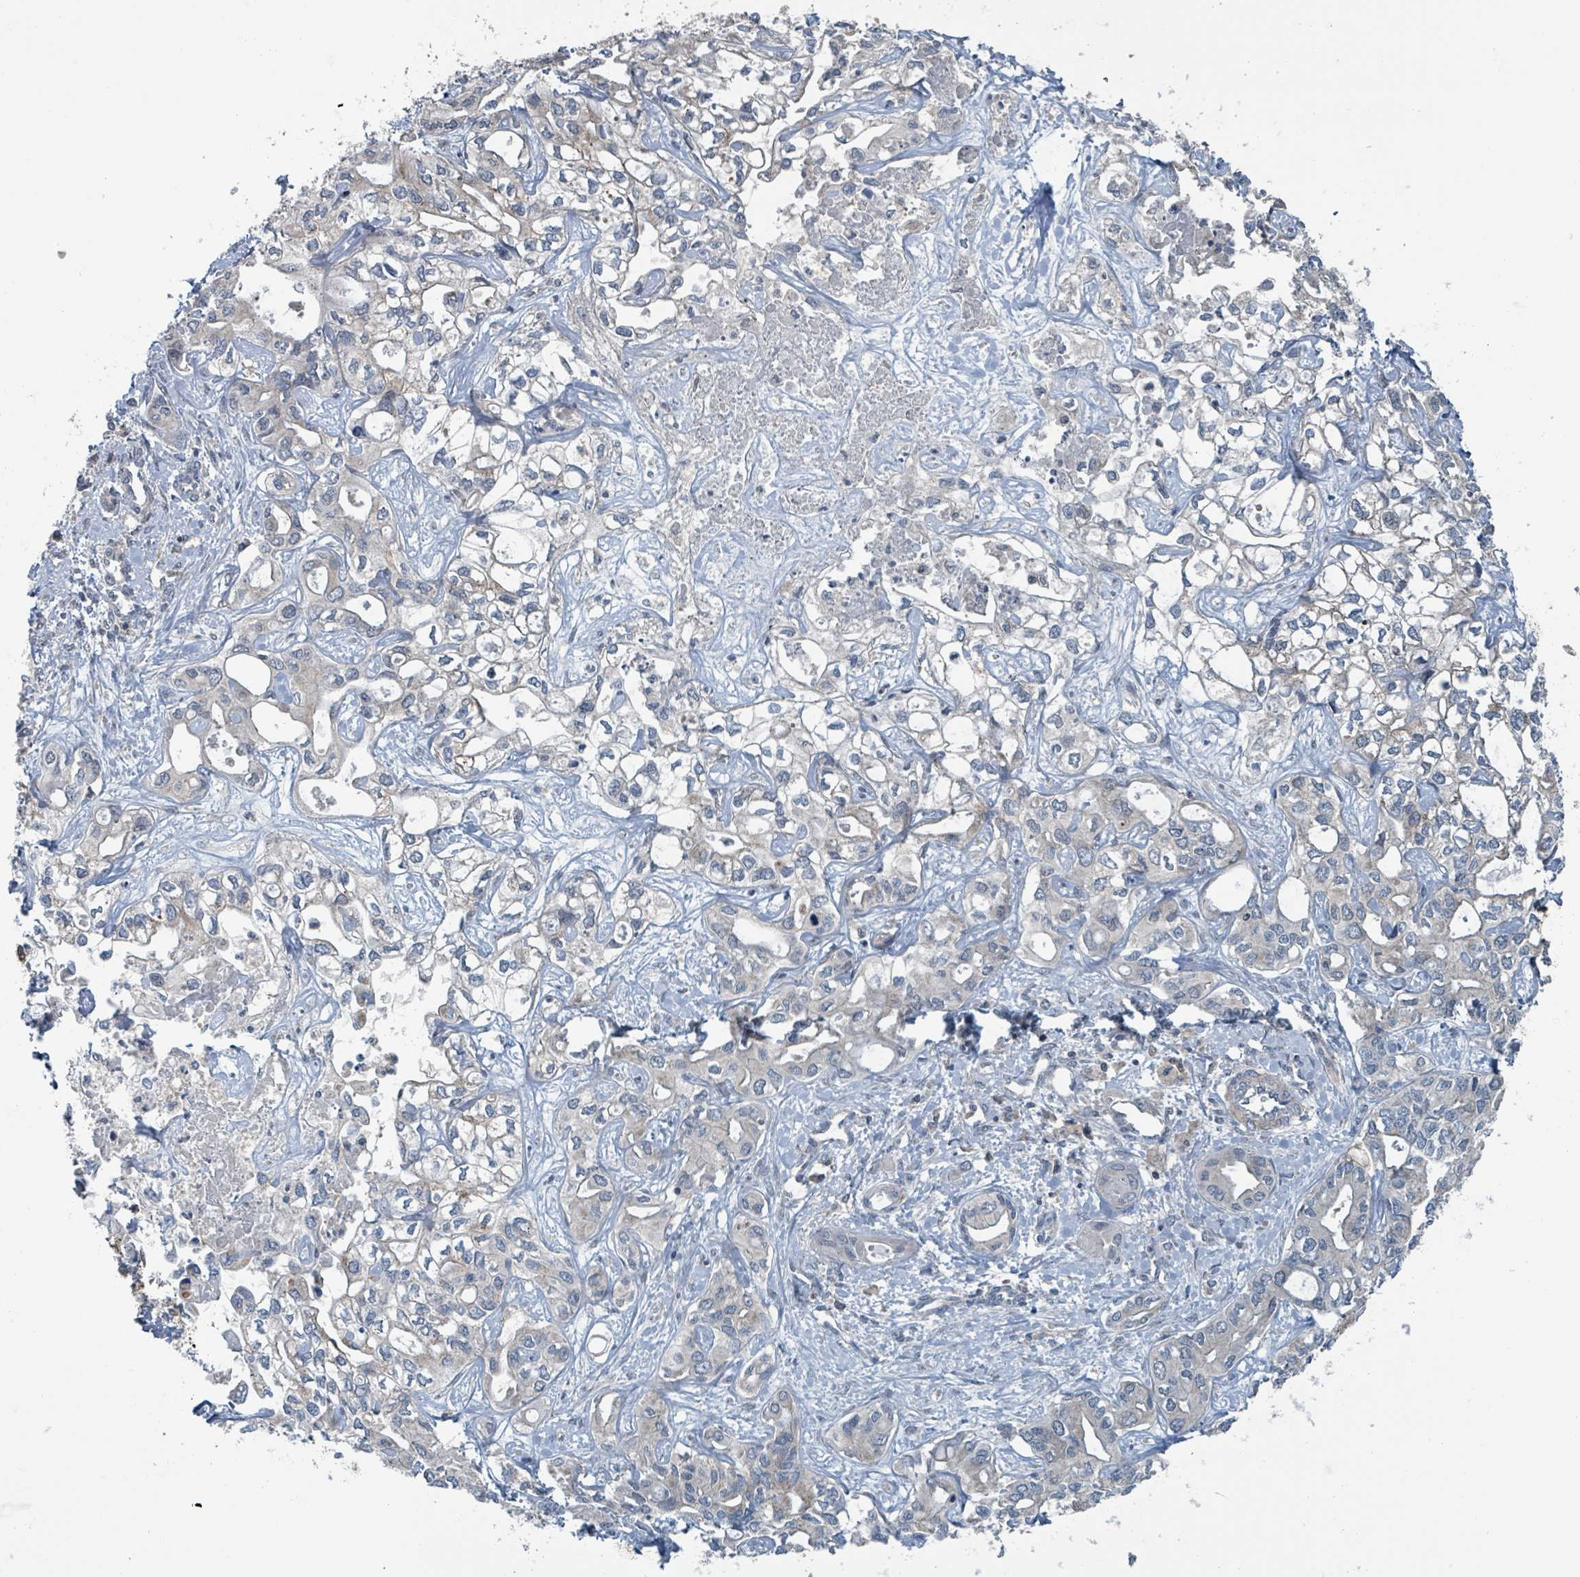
{"staining": {"intensity": "negative", "quantity": "none", "location": "none"}, "tissue": "liver cancer", "cell_type": "Tumor cells", "image_type": "cancer", "snomed": [{"axis": "morphology", "description": "Cholangiocarcinoma"}, {"axis": "topography", "description": "Liver"}], "caption": "Histopathology image shows no significant protein staining in tumor cells of liver cholangiocarcinoma.", "gene": "ACBD4", "patient": {"sex": "female", "age": 64}}